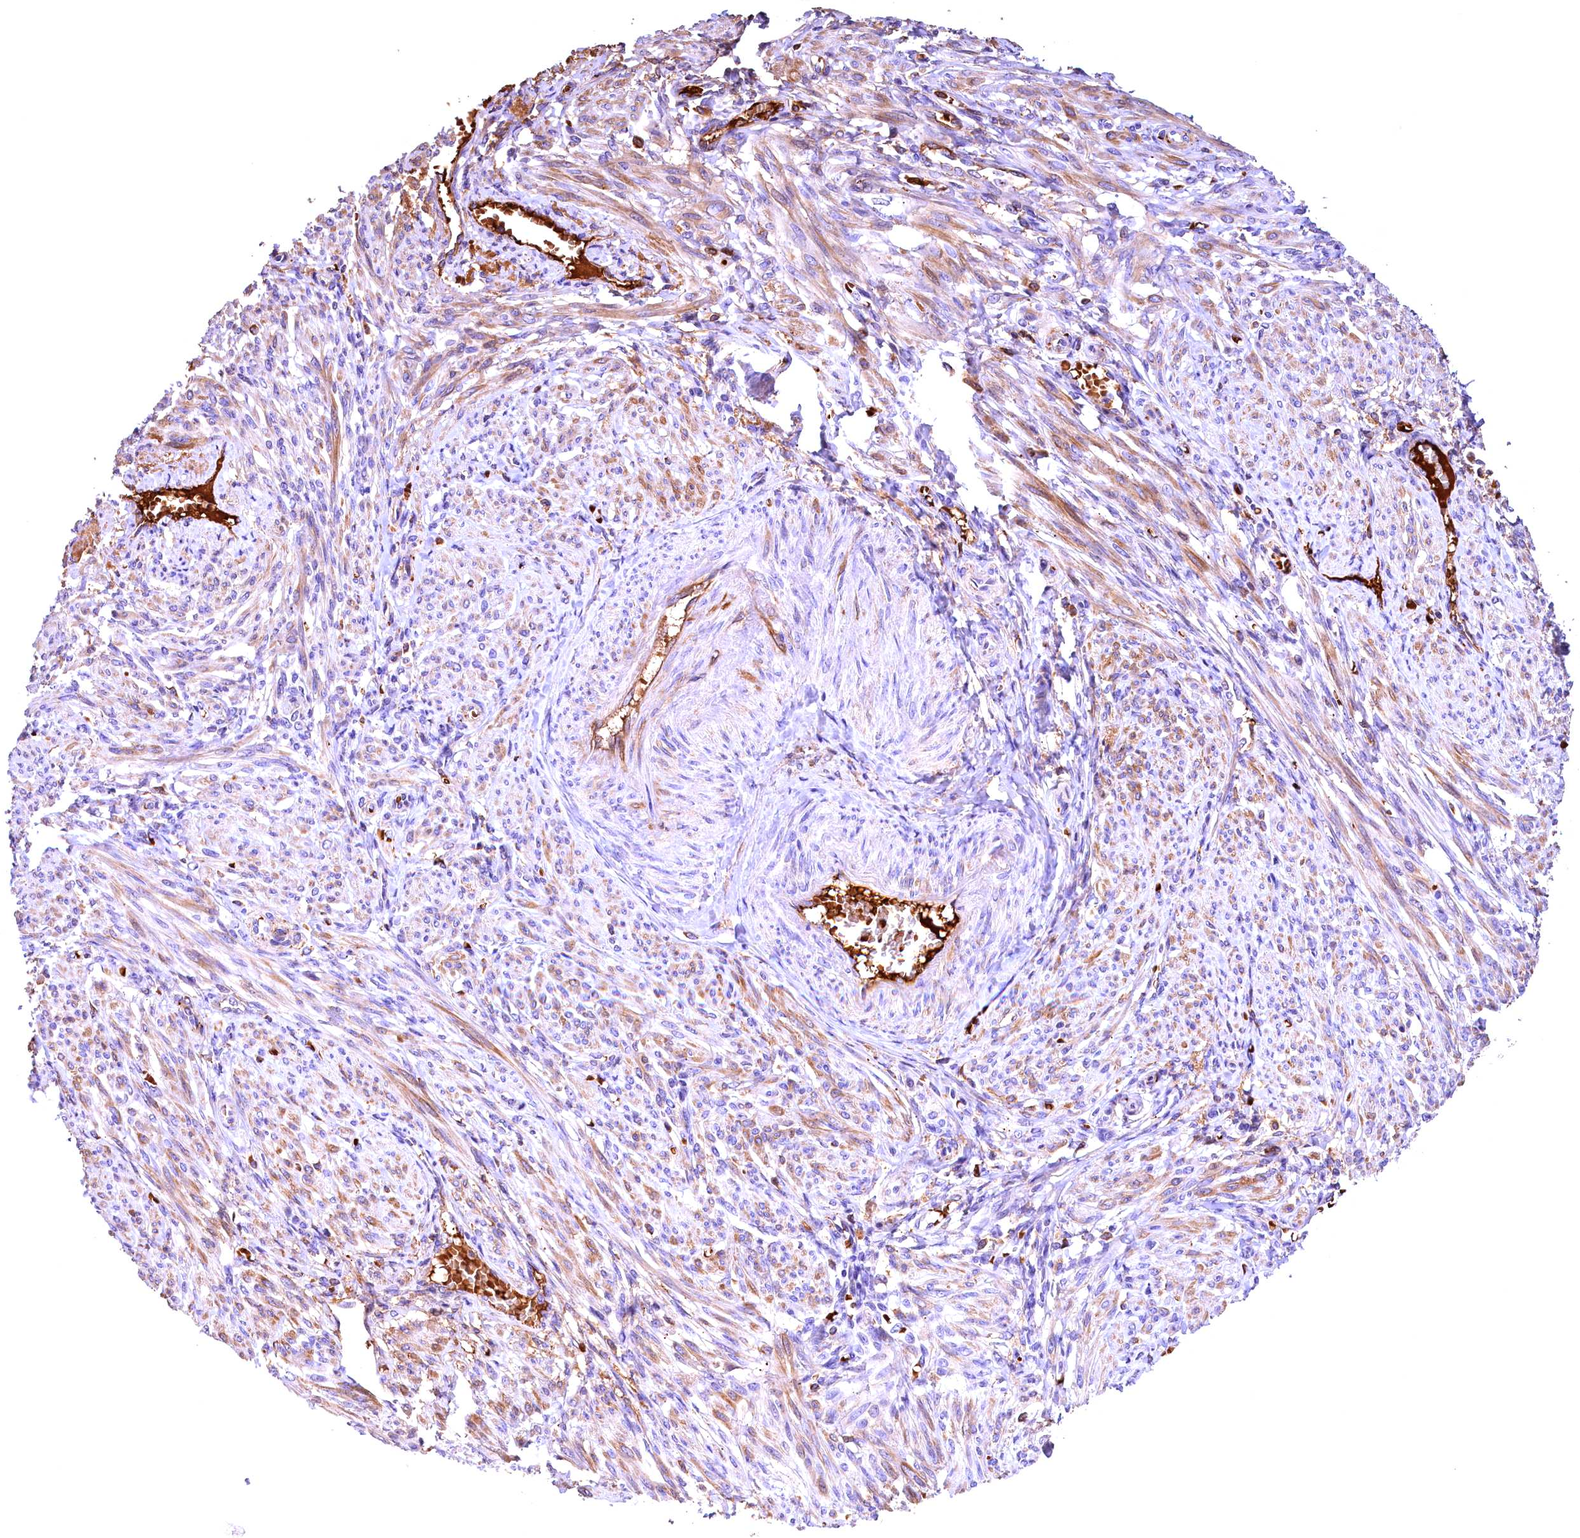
{"staining": {"intensity": "moderate", "quantity": "25%-75%", "location": "cytoplasmic/membranous"}, "tissue": "smooth muscle", "cell_type": "Smooth muscle cells", "image_type": "normal", "snomed": [{"axis": "morphology", "description": "Normal tissue, NOS"}, {"axis": "topography", "description": "Smooth muscle"}], "caption": "Immunohistochemistry (IHC) photomicrograph of normal smooth muscle: human smooth muscle stained using immunohistochemistry (IHC) shows medium levels of moderate protein expression localized specifically in the cytoplasmic/membranous of smooth muscle cells, appearing as a cytoplasmic/membranous brown color.", "gene": "PHAF1", "patient": {"sex": "female", "age": 39}}